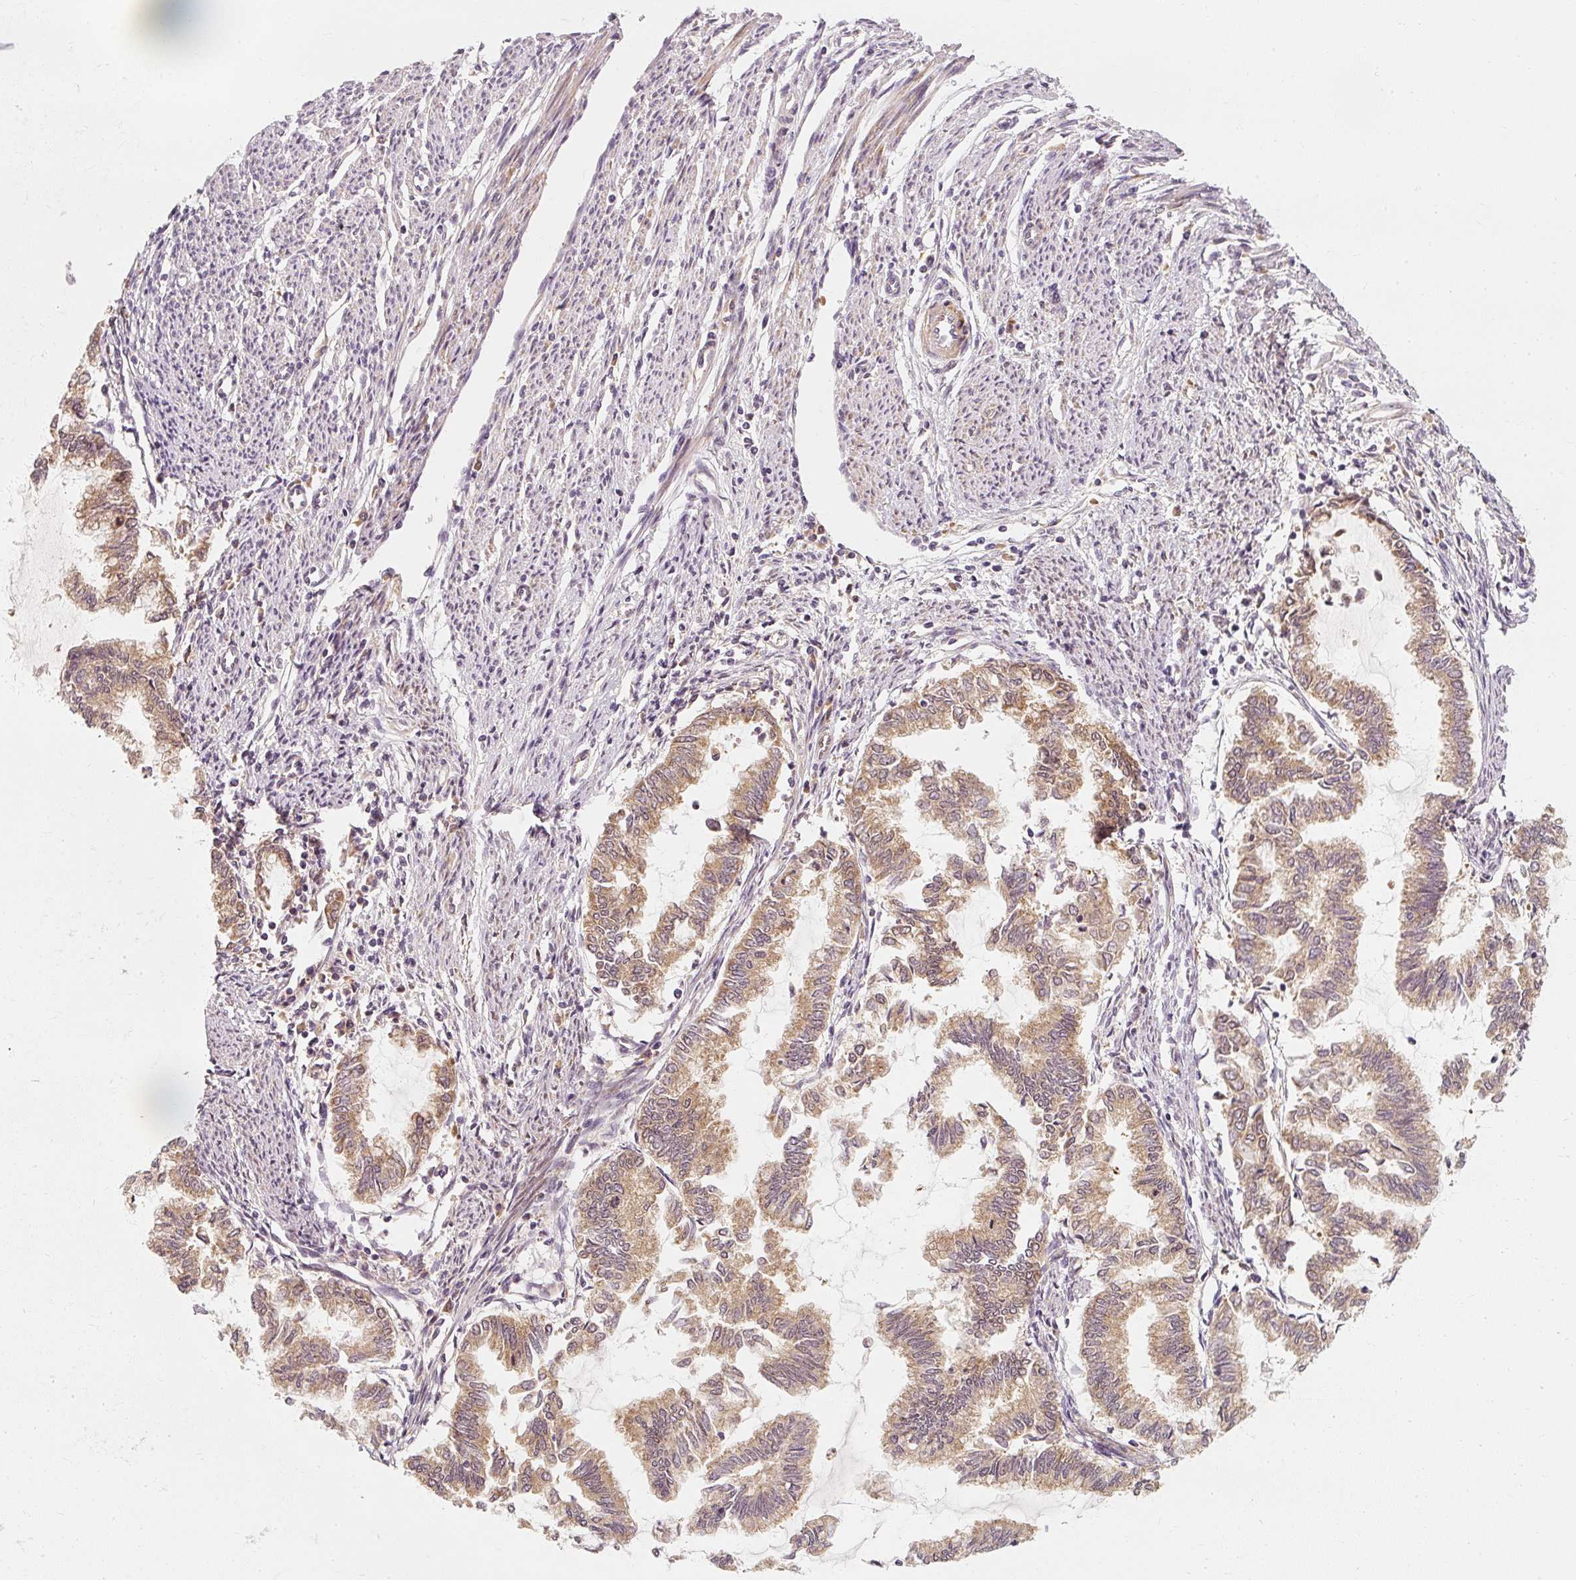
{"staining": {"intensity": "weak", "quantity": ">75%", "location": "cytoplasmic/membranous"}, "tissue": "endometrial cancer", "cell_type": "Tumor cells", "image_type": "cancer", "snomed": [{"axis": "morphology", "description": "Adenocarcinoma, NOS"}, {"axis": "topography", "description": "Endometrium"}], "caption": "Protein expression analysis of adenocarcinoma (endometrial) exhibits weak cytoplasmic/membranous staining in about >75% of tumor cells. (Brightfield microscopy of DAB IHC at high magnification).", "gene": "EEF1A2", "patient": {"sex": "female", "age": 79}}